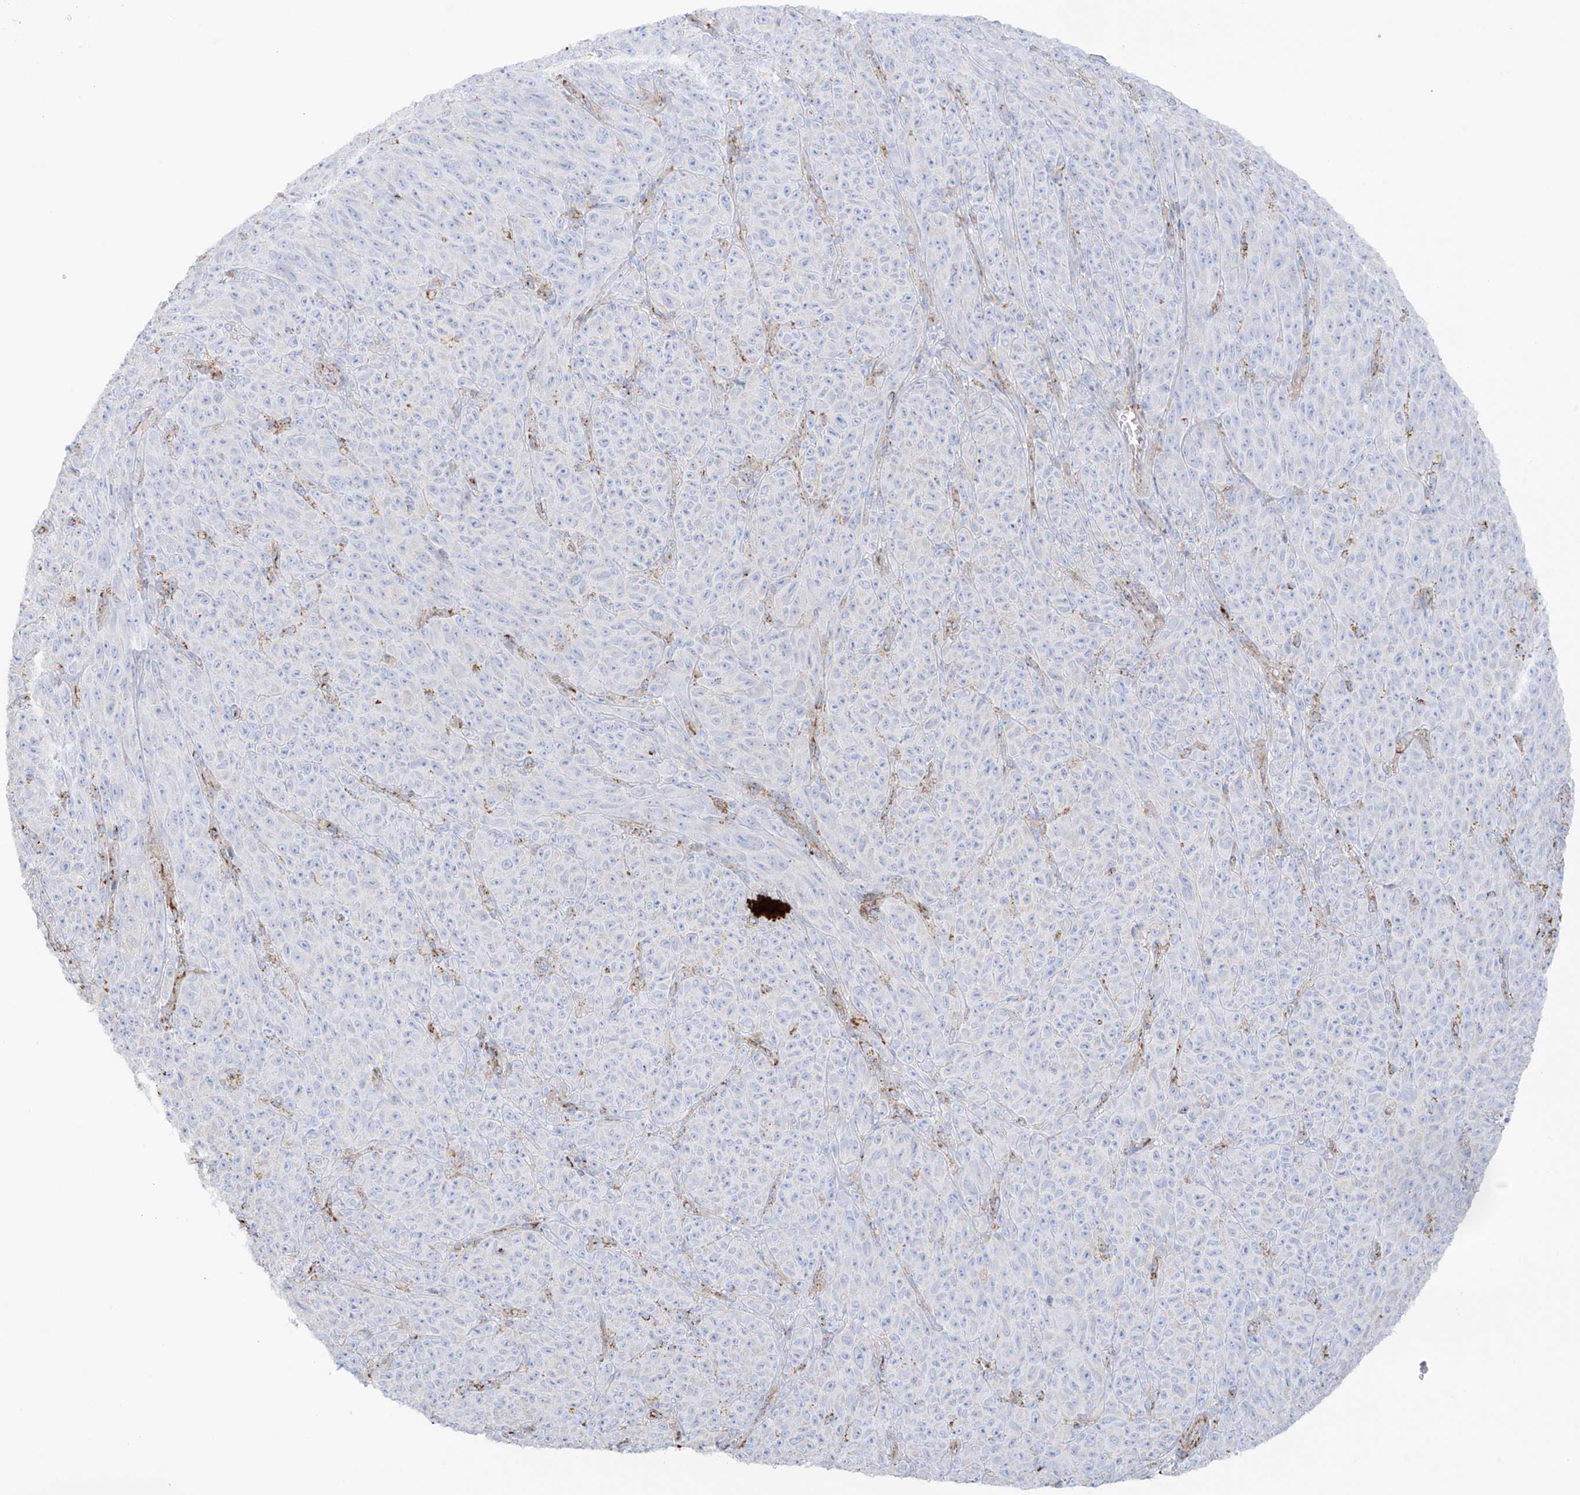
{"staining": {"intensity": "negative", "quantity": "none", "location": "none"}, "tissue": "melanoma", "cell_type": "Tumor cells", "image_type": "cancer", "snomed": [{"axis": "morphology", "description": "Malignant melanoma, NOS"}, {"axis": "topography", "description": "Skin"}], "caption": "Protein analysis of melanoma displays no significant expression in tumor cells.", "gene": "XKR3", "patient": {"sex": "female", "age": 82}}